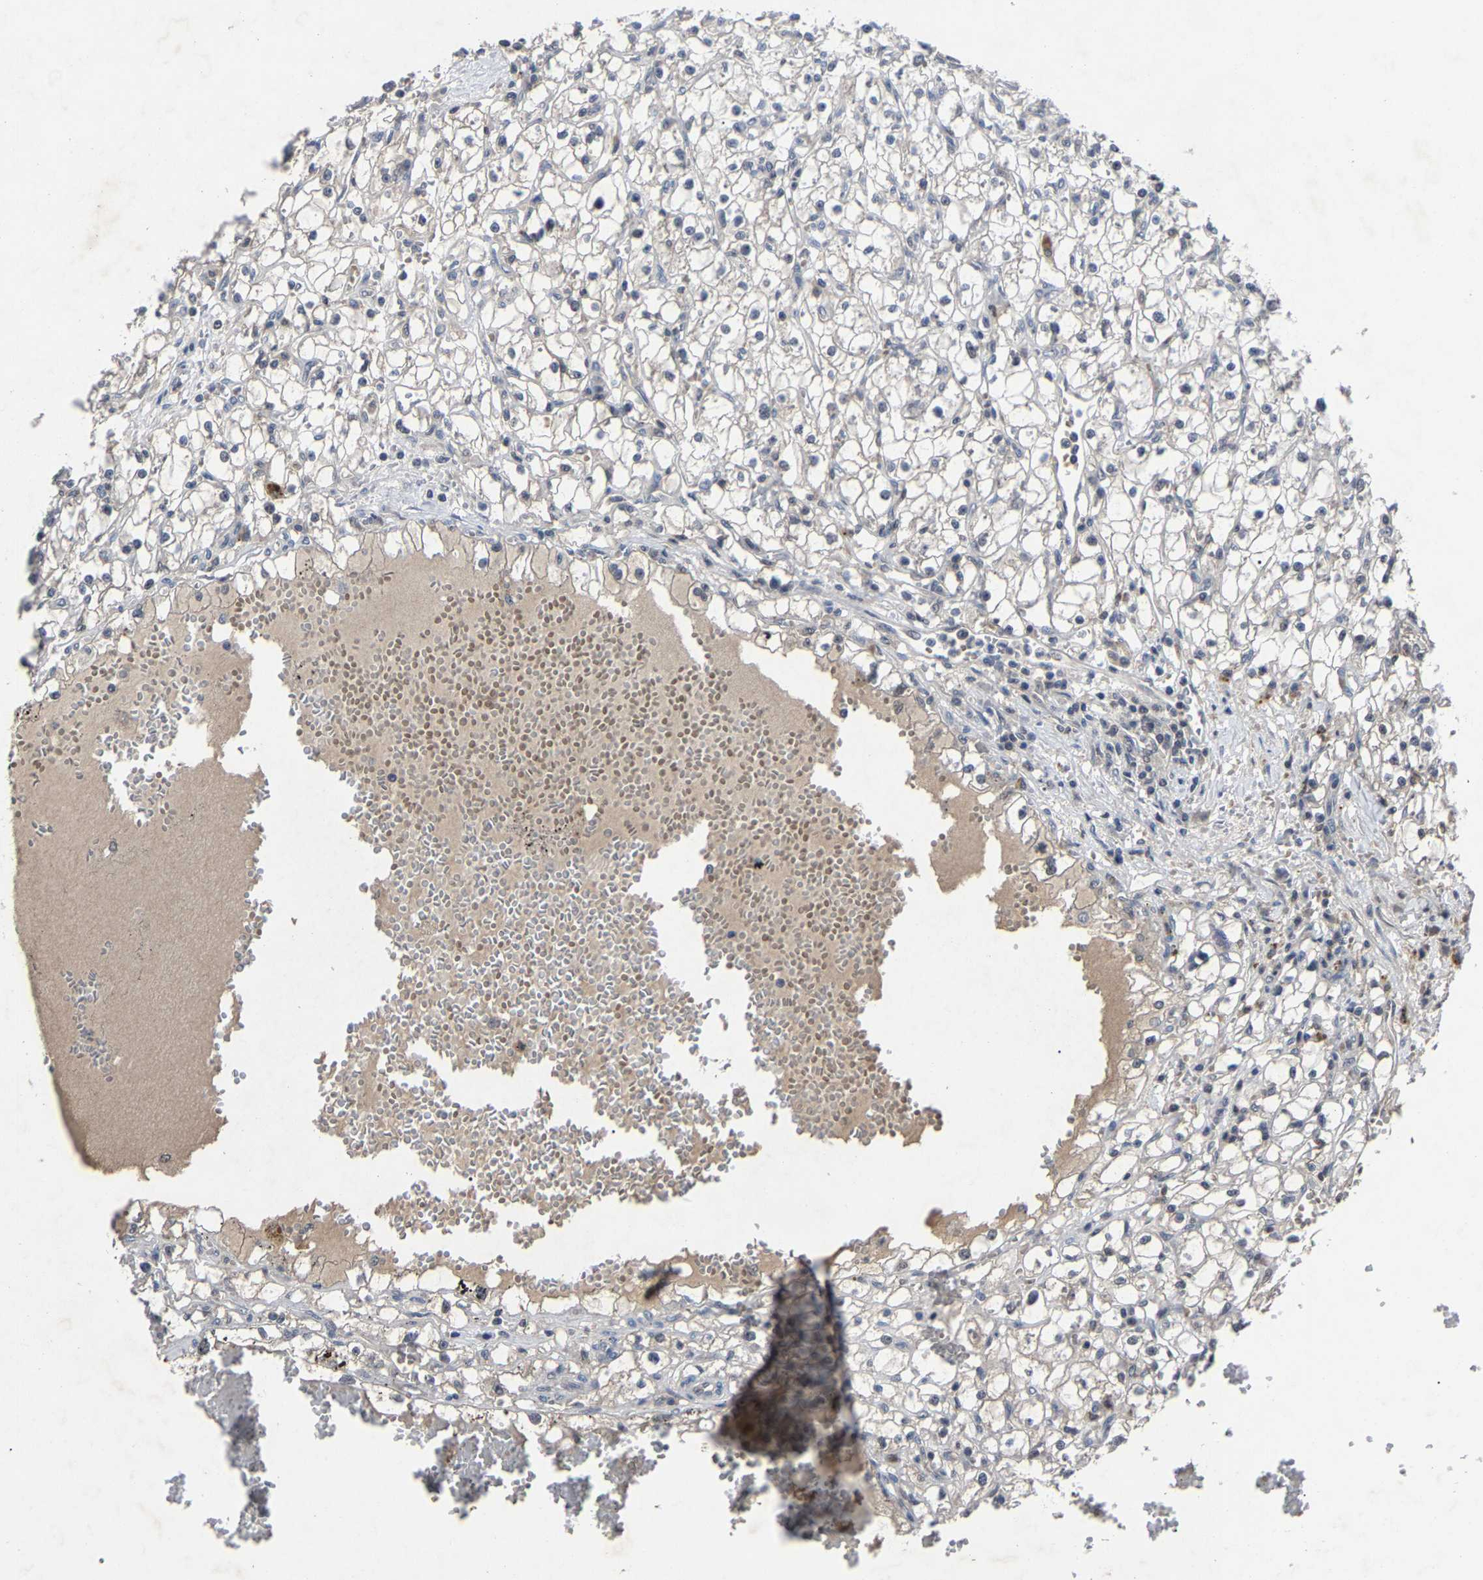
{"staining": {"intensity": "negative", "quantity": "none", "location": "none"}, "tissue": "renal cancer", "cell_type": "Tumor cells", "image_type": "cancer", "snomed": [{"axis": "morphology", "description": "Adenocarcinoma, NOS"}, {"axis": "topography", "description": "Kidney"}], "caption": "Immunohistochemistry (IHC) image of neoplastic tissue: renal cancer (adenocarcinoma) stained with DAB reveals no significant protein staining in tumor cells.", "gene": "LSM8", "patient": {"sex": "male", "age": 56}}